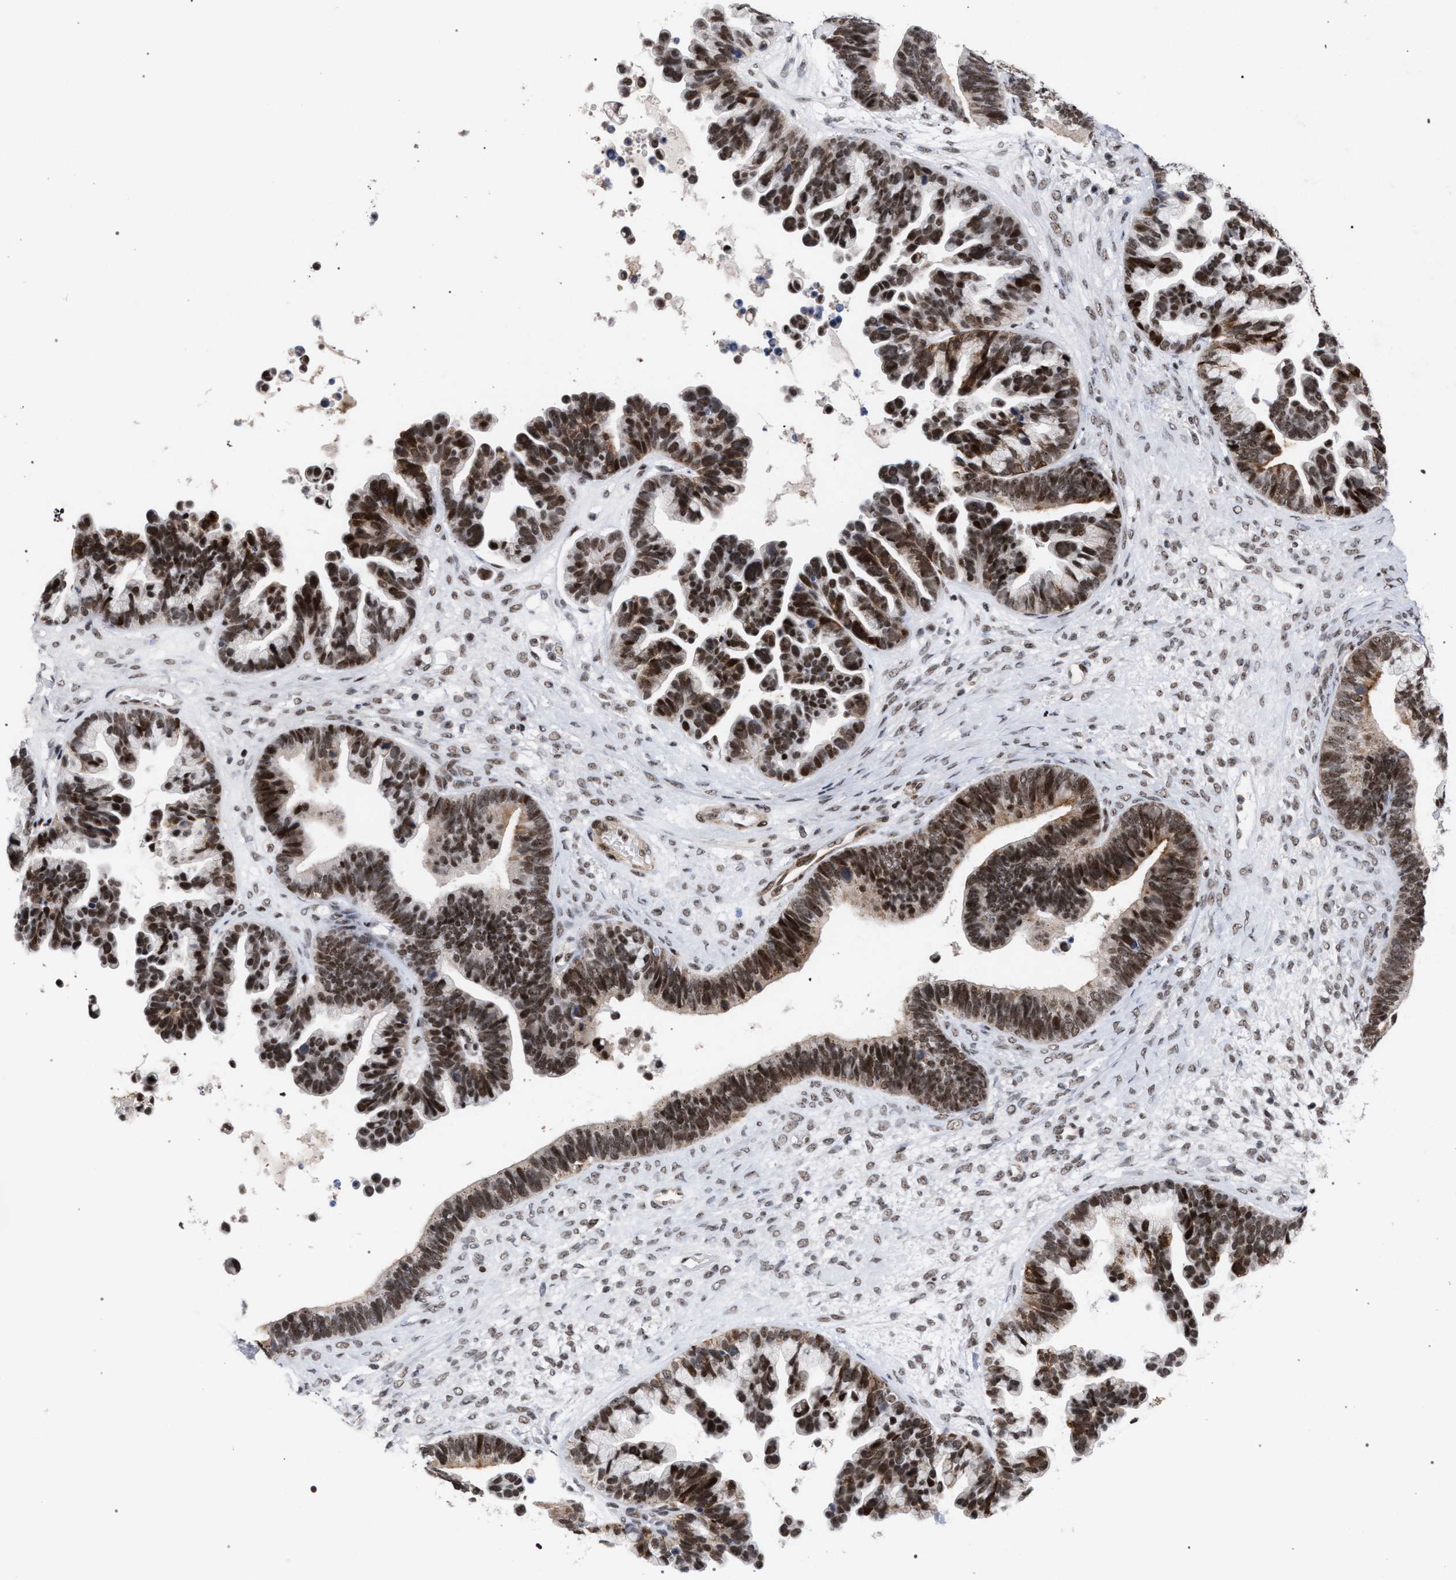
{"staining": {"intensity": "moderate", "quantity": ">75%", "location": "nuclear"}, "tissue": "ovarian cancer", "cell_type": "Tumor cells", "image_type": "cancer", "snomed": [{"axis": "morphology", "description": "Cystadenocarcinoma, serous, NOS"}, {"axis": "topography", "description": "Ovary"}], "caption": "Tumor cells reveal medium levels of moderate nuclear expression in about >75% of cells in human ovarian serous cystadenocarcinoma.", "gene": "SCAF4", "patient": {"sex": "female", "age": 56}}